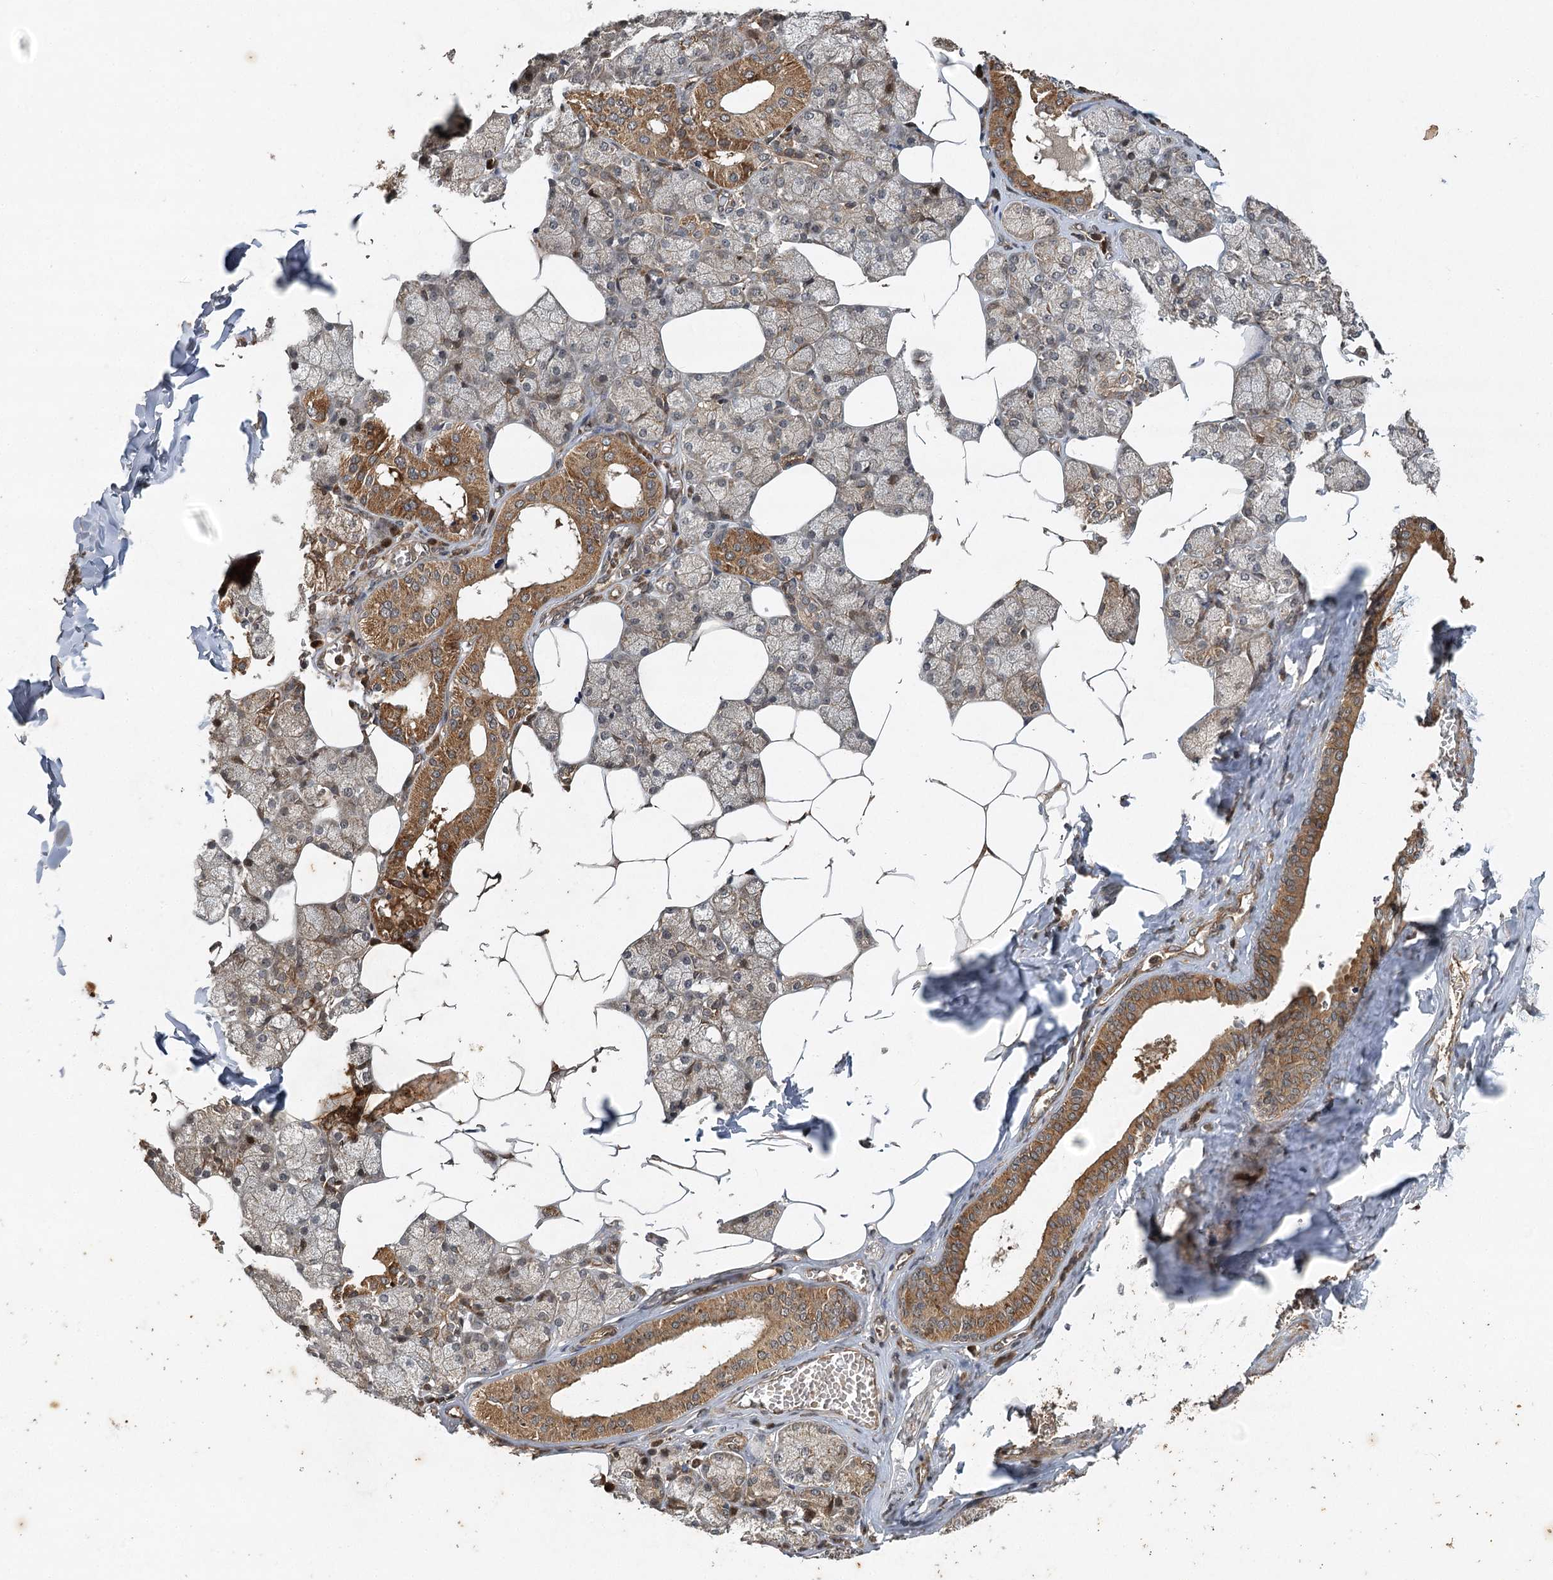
{"staining": {"intensity": "moderate", "quantity": "25%-75%", "location": "cytoplasmic/membranous,nuclear"}, "tissue": "salivary gland", "cell_type": "Glandular cells", "image_type": "normal", "snomed": [{"axis": "morphology", "description": "Normal tissue, NOS"}, {"axis": "topography", "description": "Salivary gland"}], "caption": "Protein staining of unremarkable salivary gland shows moderate cytoplasmic/membranous,nuclear positivity in approximately 25%-75% of glandular cells.", "gene": "INSIG2", "patient": {"sex": "male", "age": 62}}